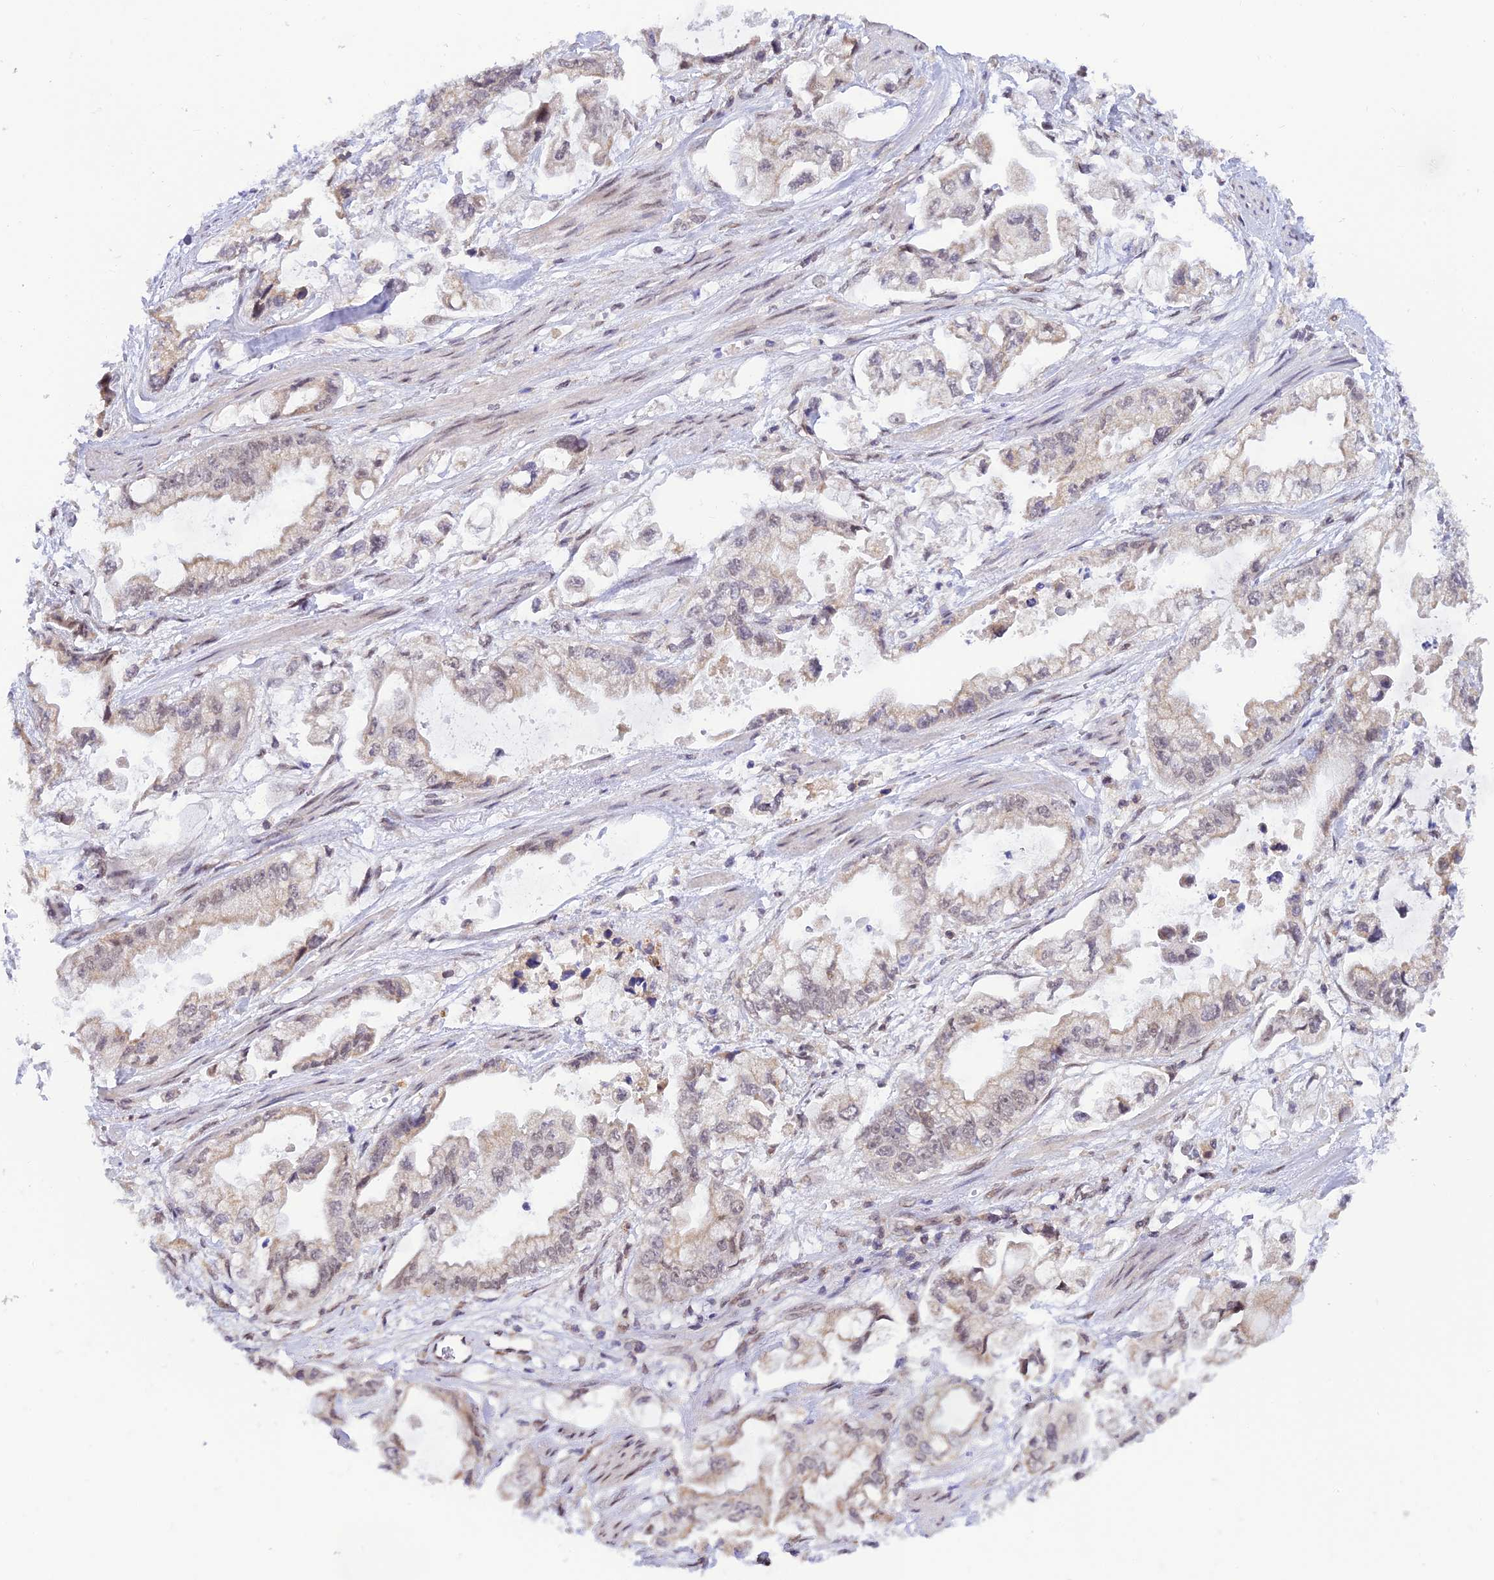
{"staining": {"intensity": "weak", "quantity": "25%-75%", "location": "cytoplasmic/membranous,nuclear"}, "tissue": "stomach cancer", "cell_type": "Tumor cells", "image_type": "cancer", "snomed": [{"axis": "morphology", "description": "Adenocarcinoma, NOS"}, {"axis": "topography", "description": "Stomach"}], "caption": "Protein expression analysis of human stomach cancer reveals weak cytoplasmic/membranous and nuclear staining in about 25%-75% of tumor cells.", "gene": "C2orf49", "patient": {"sex": "male", "age": 62}}